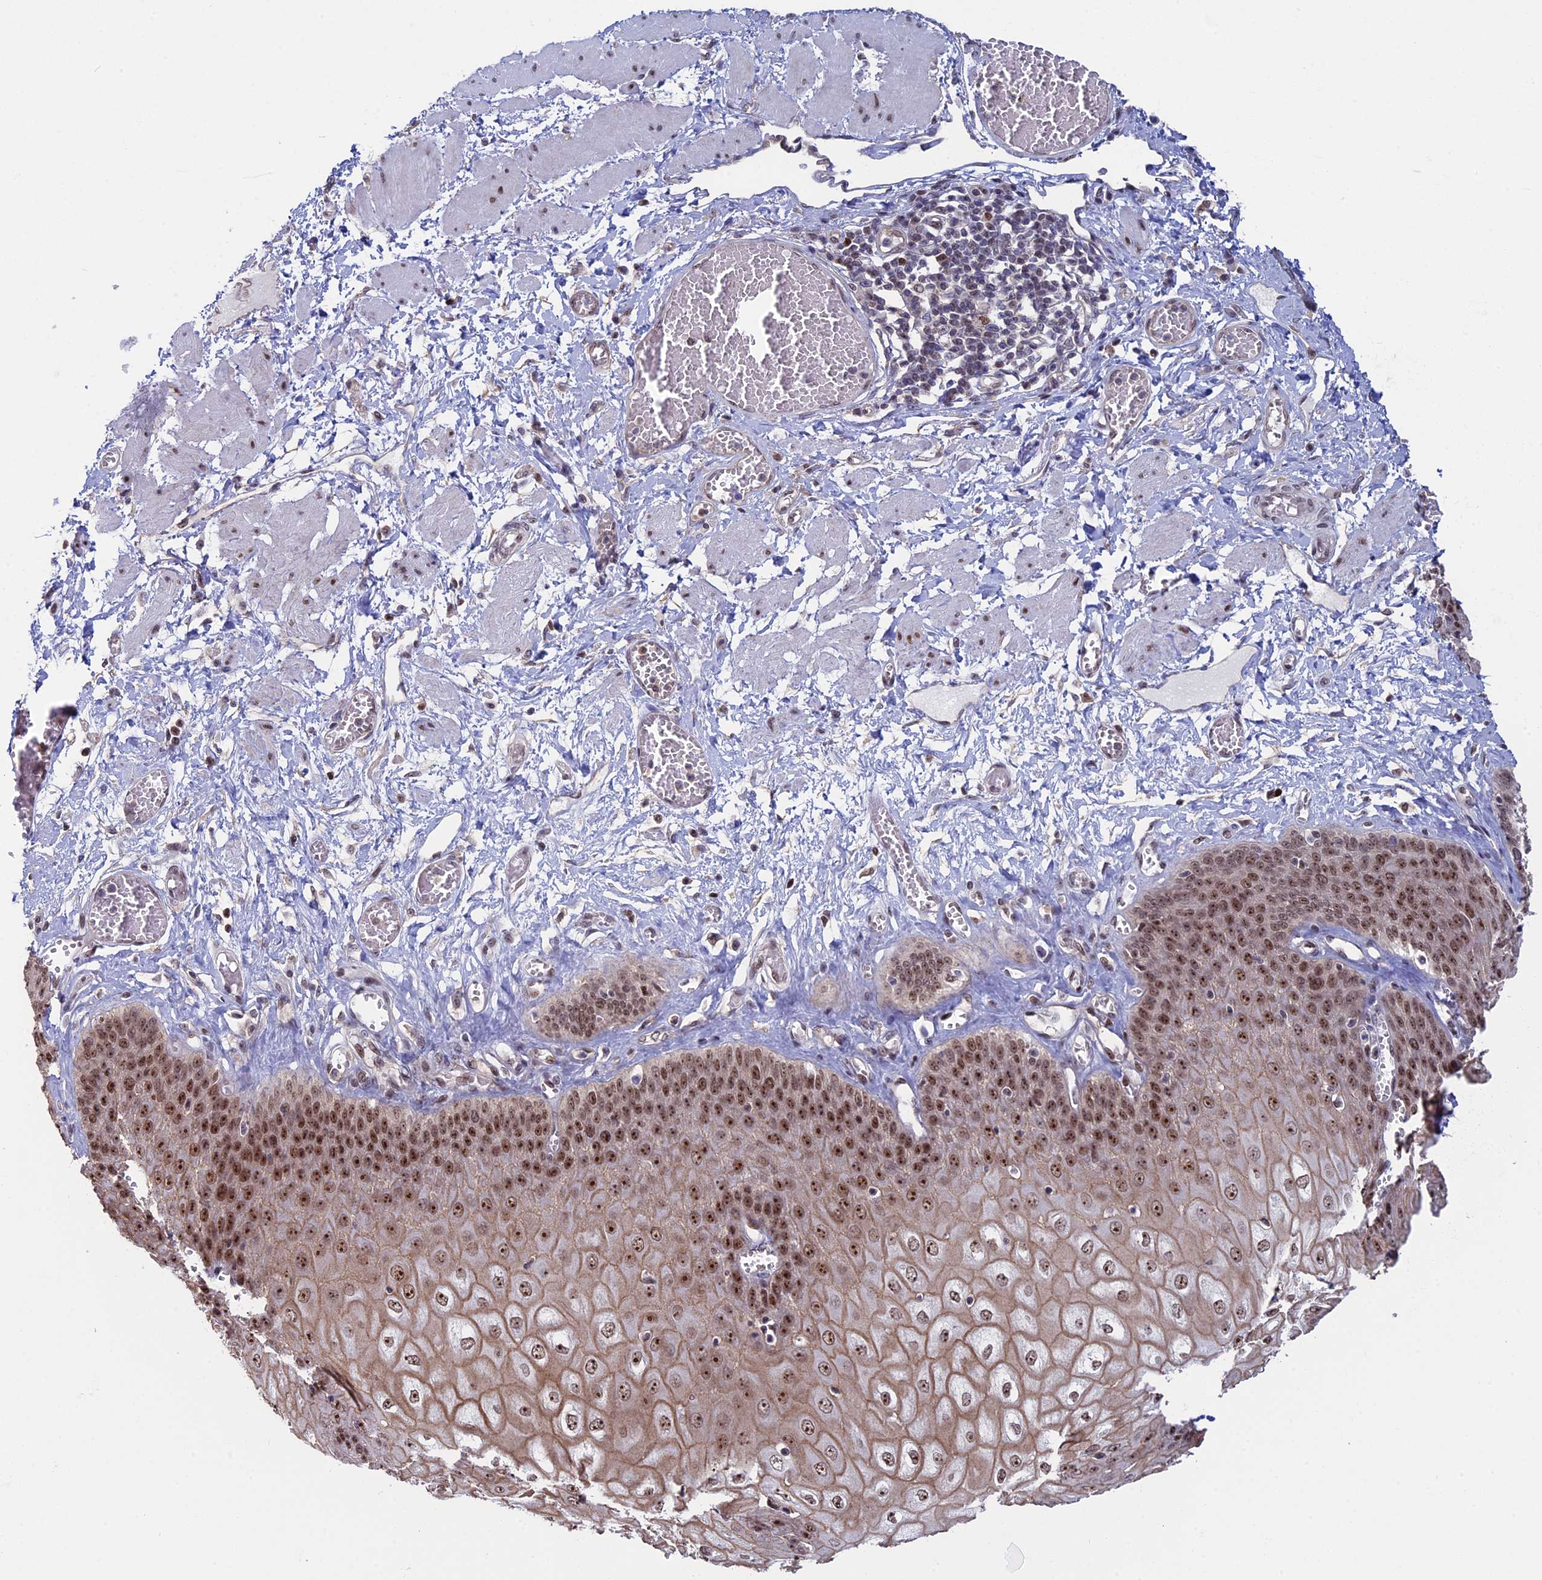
{"staining": {"intensity": "moderate", "quantity": ">75%", "location": "cytoplasmic/membranous,nuclear"}, "tissue": "esophagus", "cell_type": "Squamous epithelial cells", "image_type": "normal", "snomed": [{"axis": "morphology", "description": "Normal tissue, NOS"}, {"axis": "topography", "description": "Esophagus"}], "caption": "Brown immunohistochemical staining in normal esophagus demonstrates moderate cytoplasmic/membranous,nuclear staining in about >75% of squamous epithelial cells.", "gene": "CCDC86", "patient": {"sex": "male", "age": 60}}